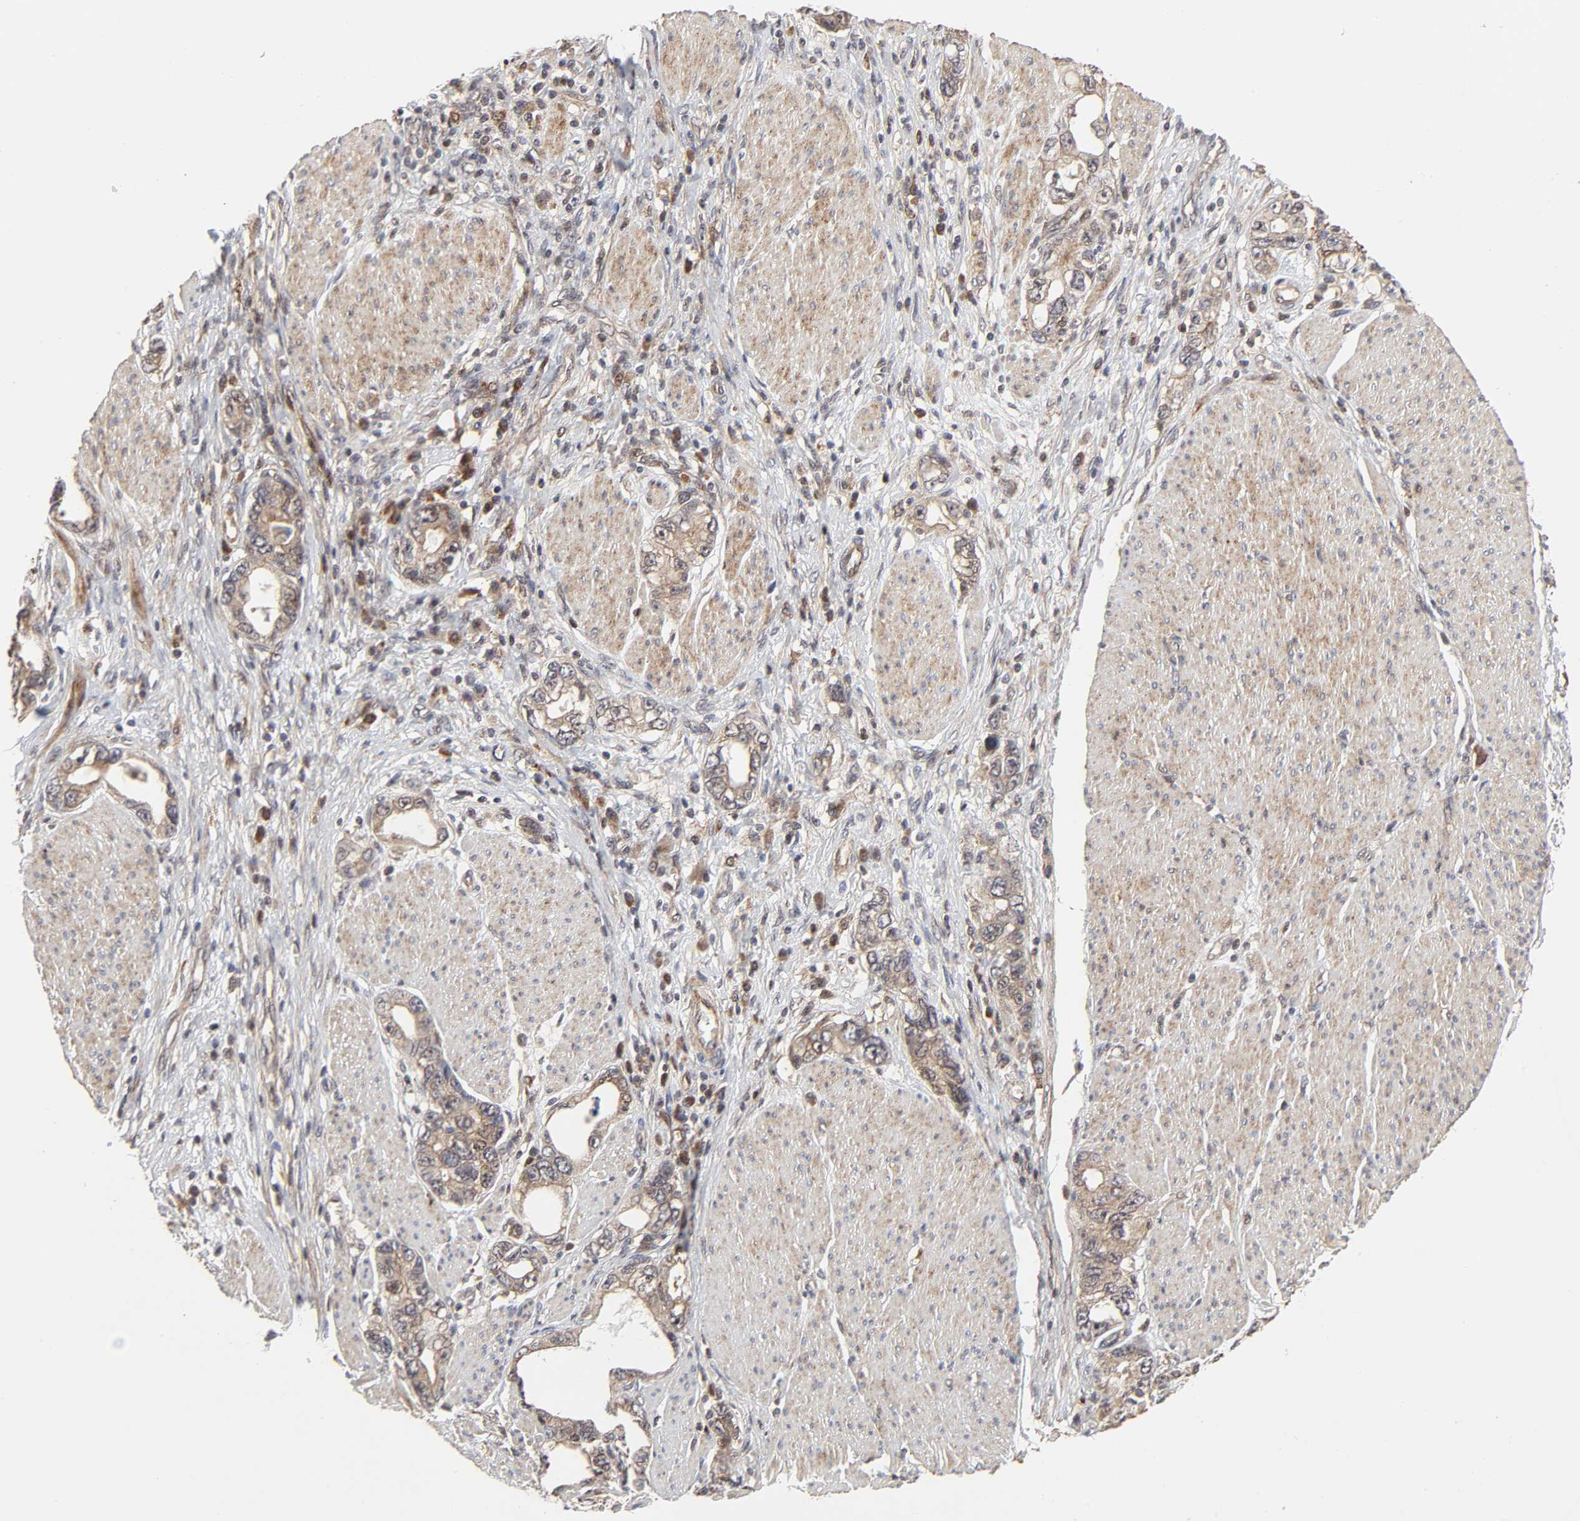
{"staining": {"intensity": "moderate", "quantity": ">75%", "location": "cytoplasmic/membranous,nuclear"}, "tissue": "stomach cancer", "cell_type": "Tumor cells", "image_type": "cancer", "snomed": [{"axis": "morphology", "description": "Adenocarcinoma, NOS"}, {"axis": "topography", "description": "Stomach, lower"}], "caption": "Protein staining by IHC exhibits moderate cytoplasmic/membranous and nuclear positivity in about >75% of tumor cells in stomach adenocarcinoma.", "gene": "CASP9", "patient": {"sex": "female", "age": 93}}